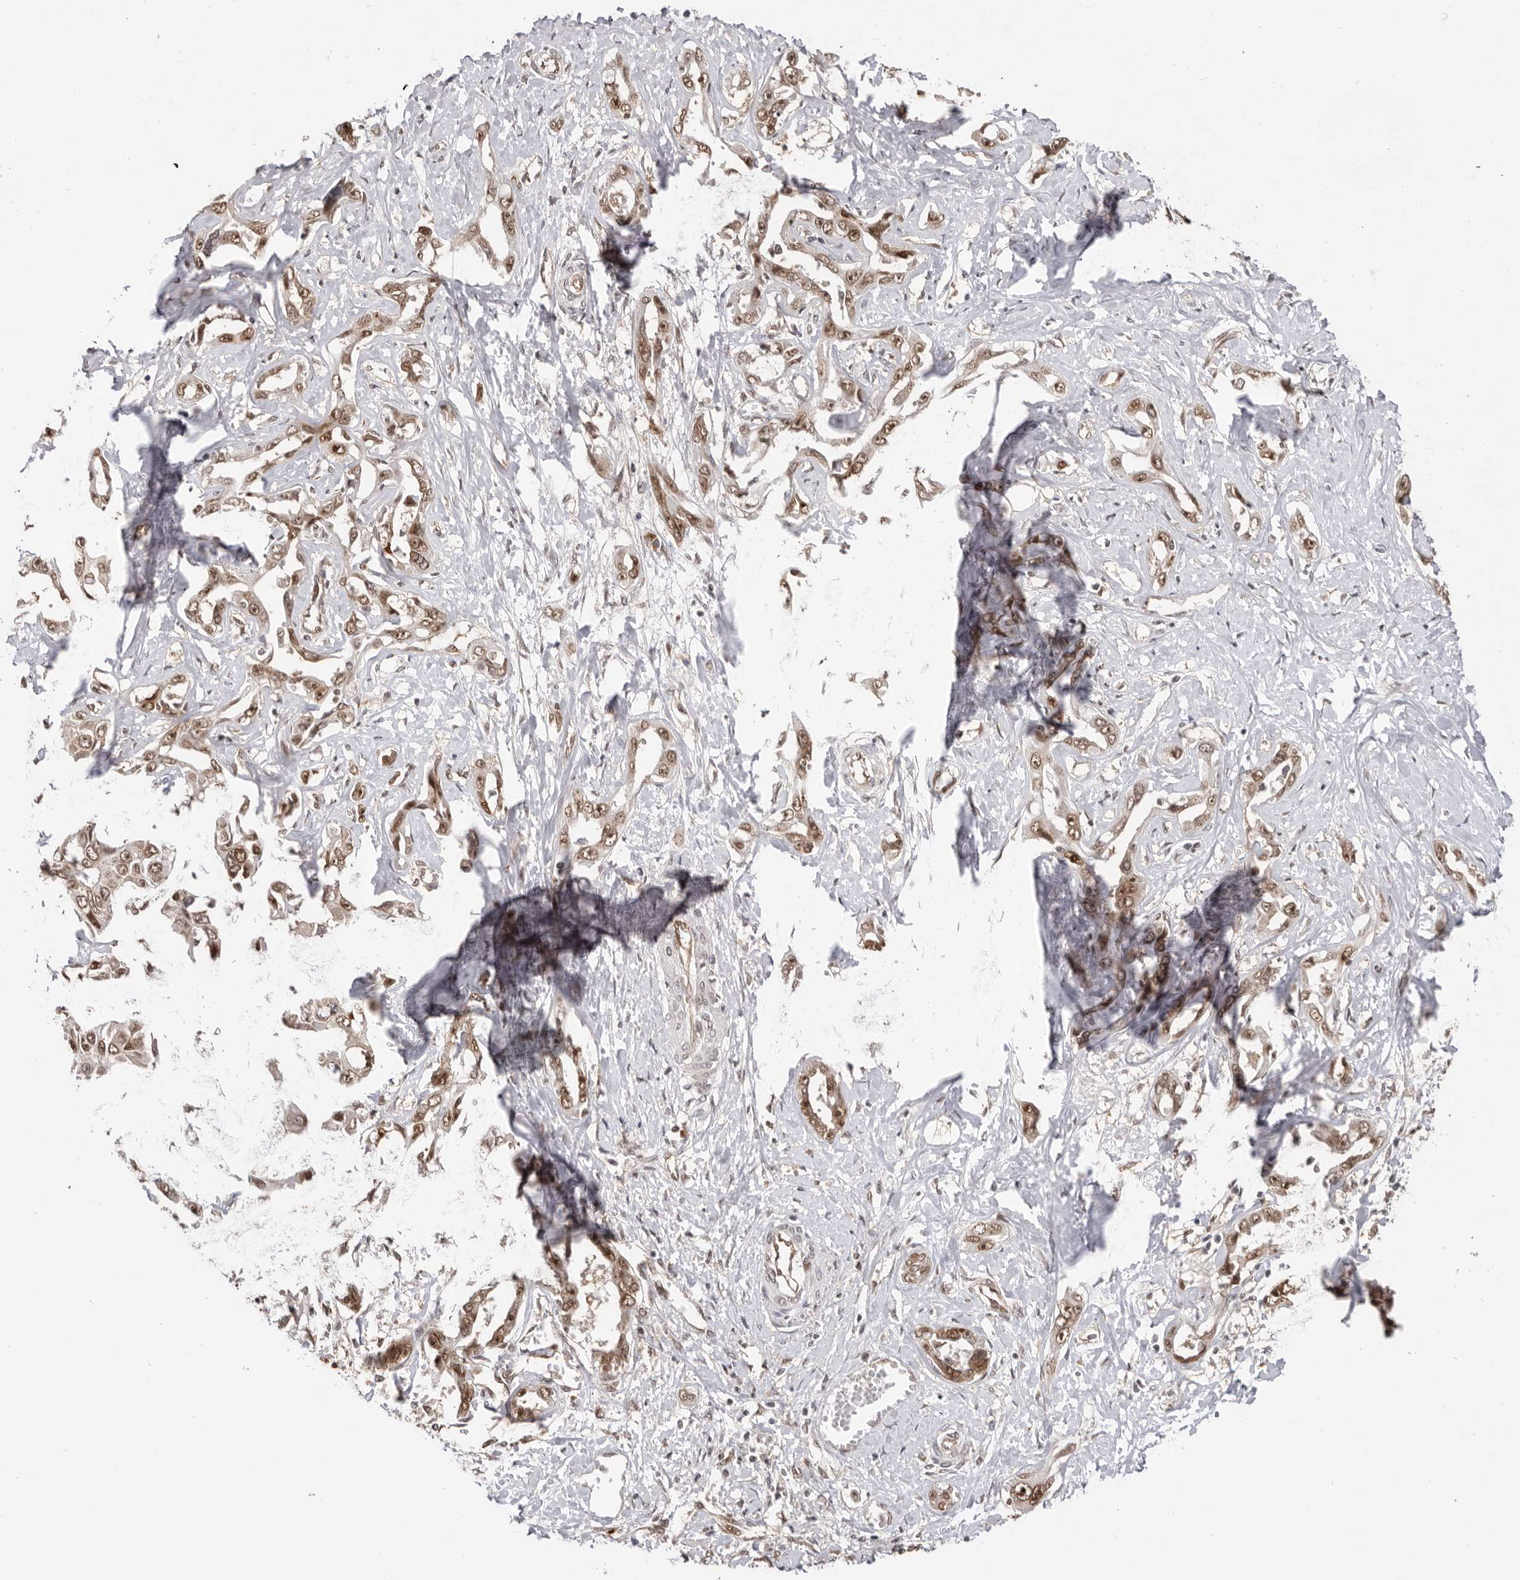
{"staining": {"intensity": "moderate", "quantity": ">75%", "location": "nuclear"}, "tissue": "liver cancer", "cell_type": "Tumor cells", "image_type": "cancer", "snomed": [{"axis": "morphology", "description": "Cholangiocarcinoma"}, {"axis": "topography", "description": "Liver"}], "caption": "Brown immunohistochemical staining in liver cancer displays moderate nuclear positivity in about >75% of tumor cells.", "gene": "CHTOP", "patient": {"sex": "male", "age": 59}}